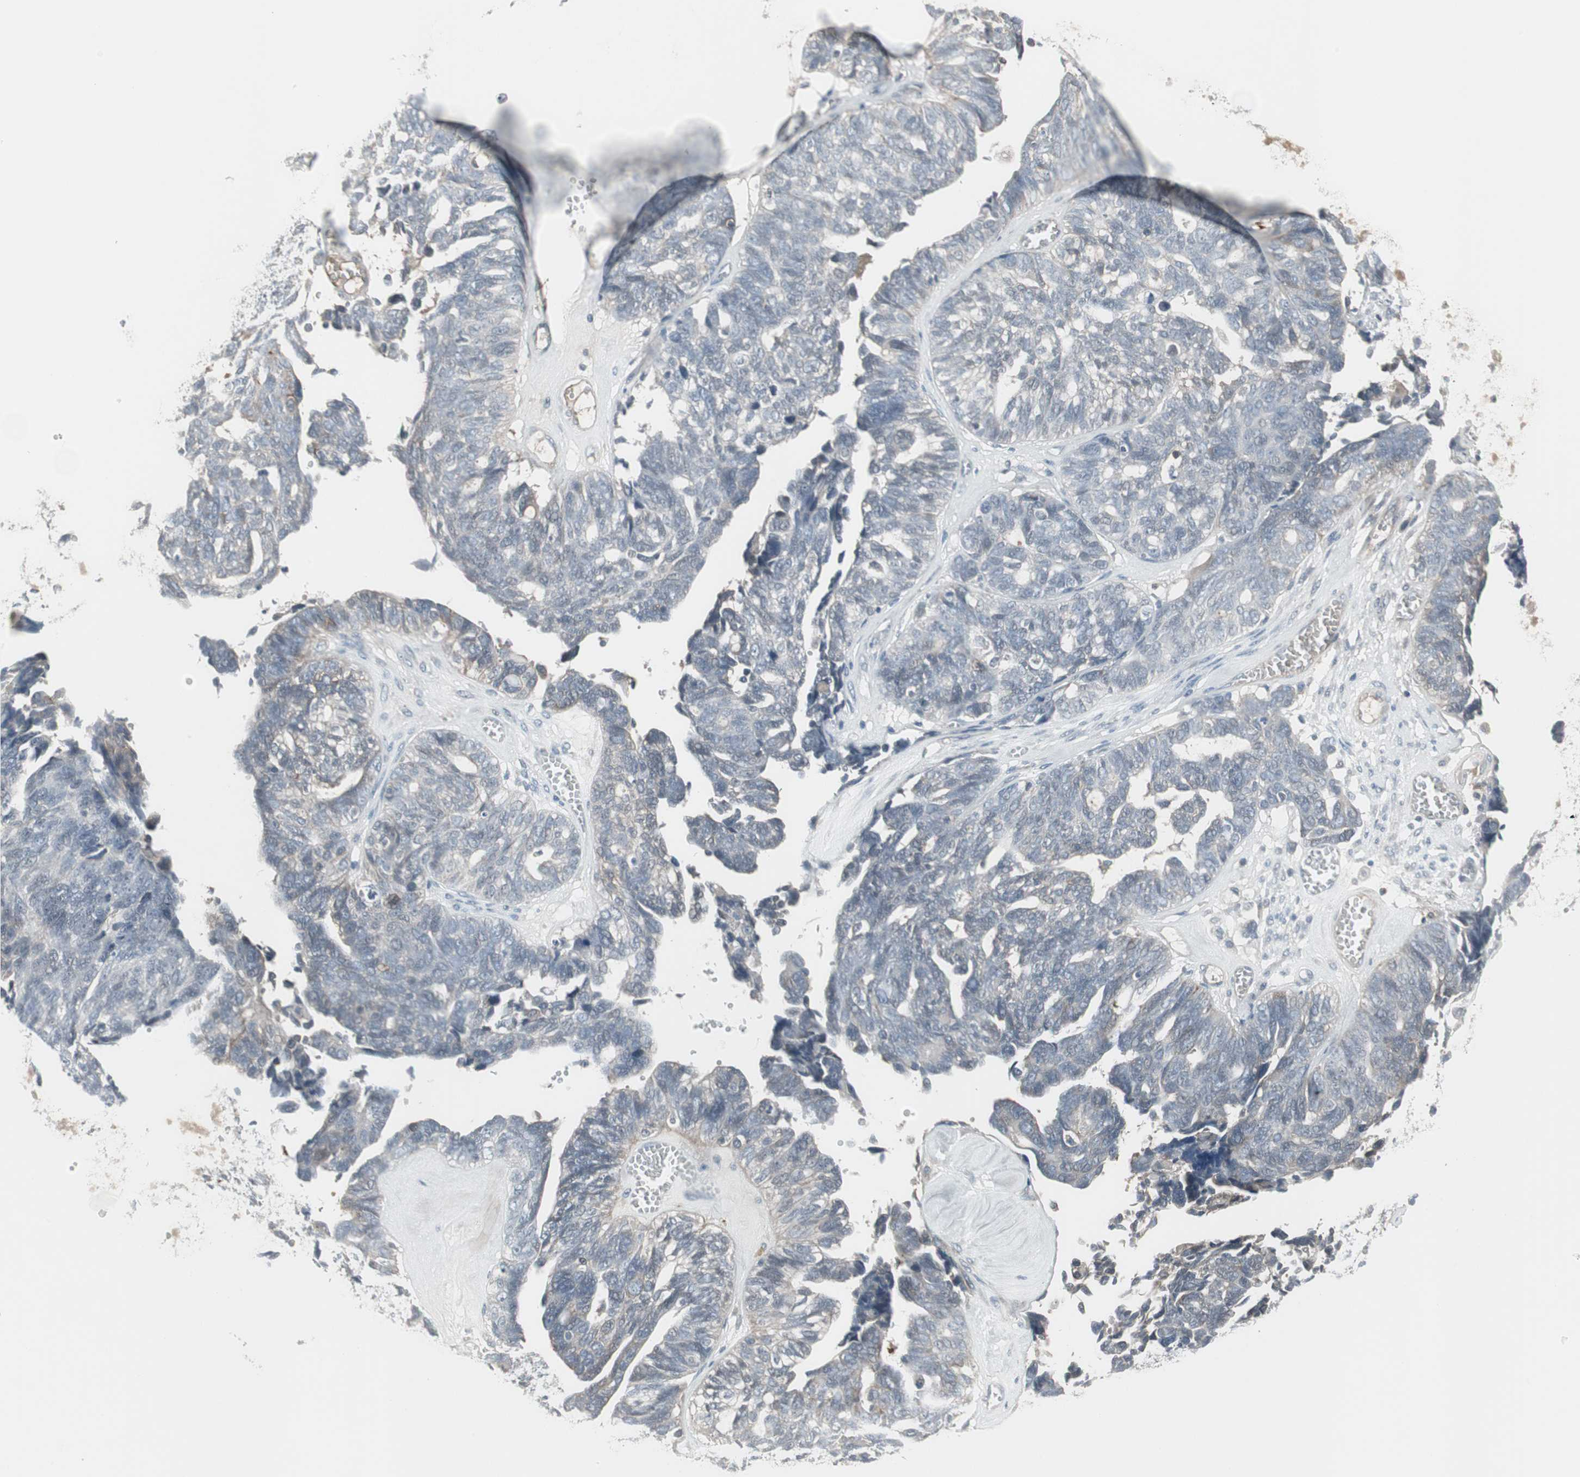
{"staining": {"intensity": "weak", "quantity": "<25%", "location": "cytoplasmic/membranous"}, "tissue": "ovarian cancer", "cell_type": "Tumor cells", "image_type": "cancer", "snomed": [{"axis": "morphology", "description": "Cystadenocarcinoma, serous, NOS"}, {"axis": "topography", "description": "Ovary"}], "caption": "The photomicrograph reveals no staining of tumor cells in ovarian cancer. (DAB immunohistochemistry with hematoxylin counter stain).", "gene": "ZSCAN32", "patient": {"sex": "female", "age": 79}}